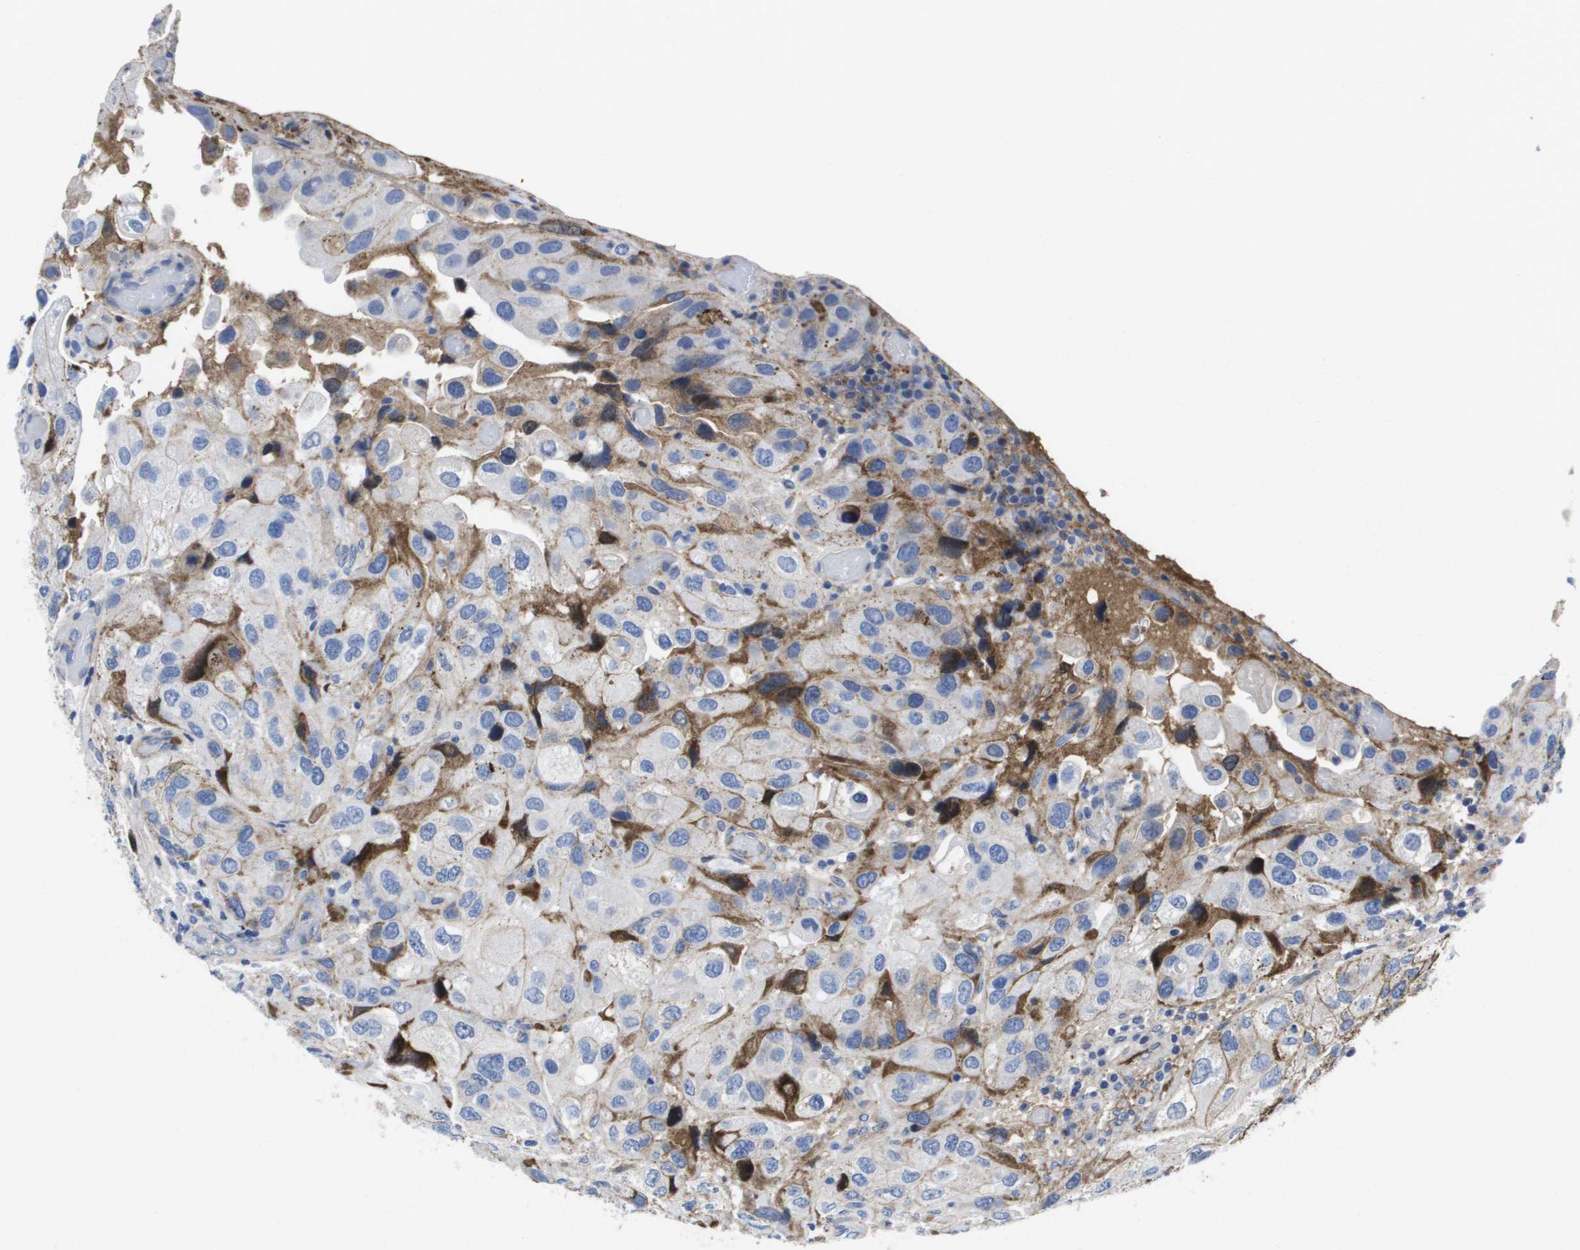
{"staining": {"intensity": "weak", "quantity": "<25%", "location": "cytoplasmic/membranous"}, "tissue": "urothelial cancer", "cell_type": "Tumor cells", "image_type": "cancer", "snomed": [{"axis": "morphology", "description": "Urothelial carcinoma, High grade"}, {"axis": "topography", "description": "Urinary bladder"}], "caption": "Protein analysis of urothelial carcinoma (high-grade) shows no significant positivity in tumor cells.", "gene": "SERPINC1", "patient": {"sex": "female", "age": 64}}